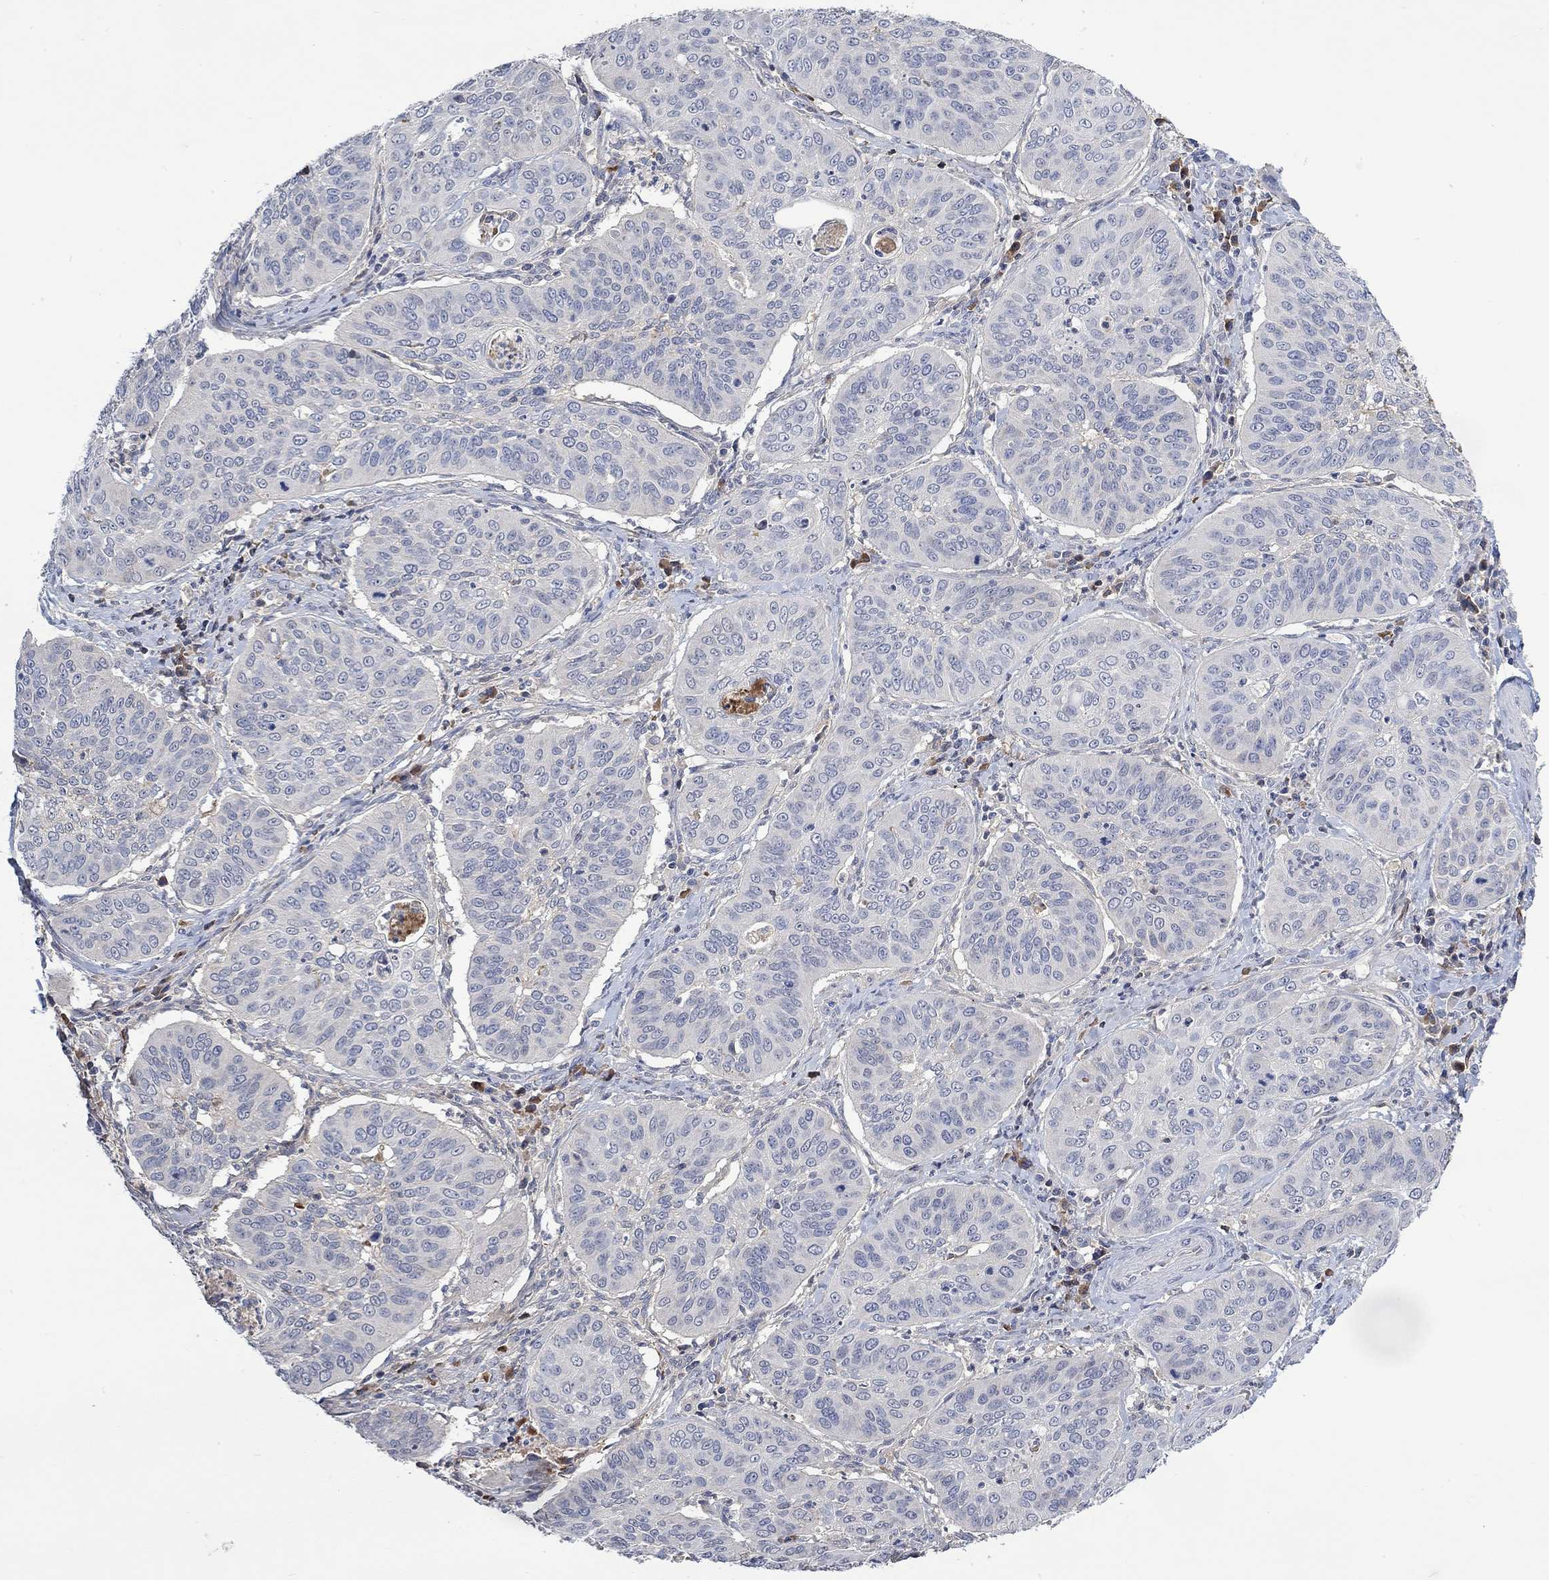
{"staining": {"intensity": "negative", "quantity": "none", "location": "none"}, "tissue": "cervical cancer", "cell_type": "Tumor cells", "image_type": "cancer", "snomed": [{"axis": "morphology", "description": "Normal tissue, NOS"}, {"axis": "morphology", "description": "Squamous cell carcinoma, NOS"}, {"axis": "topography", "description": "Cervix"}], "caption": "Tumor cells show no significant positivity in cervical cancer (squamous cell carcinoma). (DAB (3,3'-diaminobenzidine) immunohistochemistry (IHC) with hematoxylin counter stain).", "gene": "MSTN", "patient": {"sex": "female", "age": 39}}